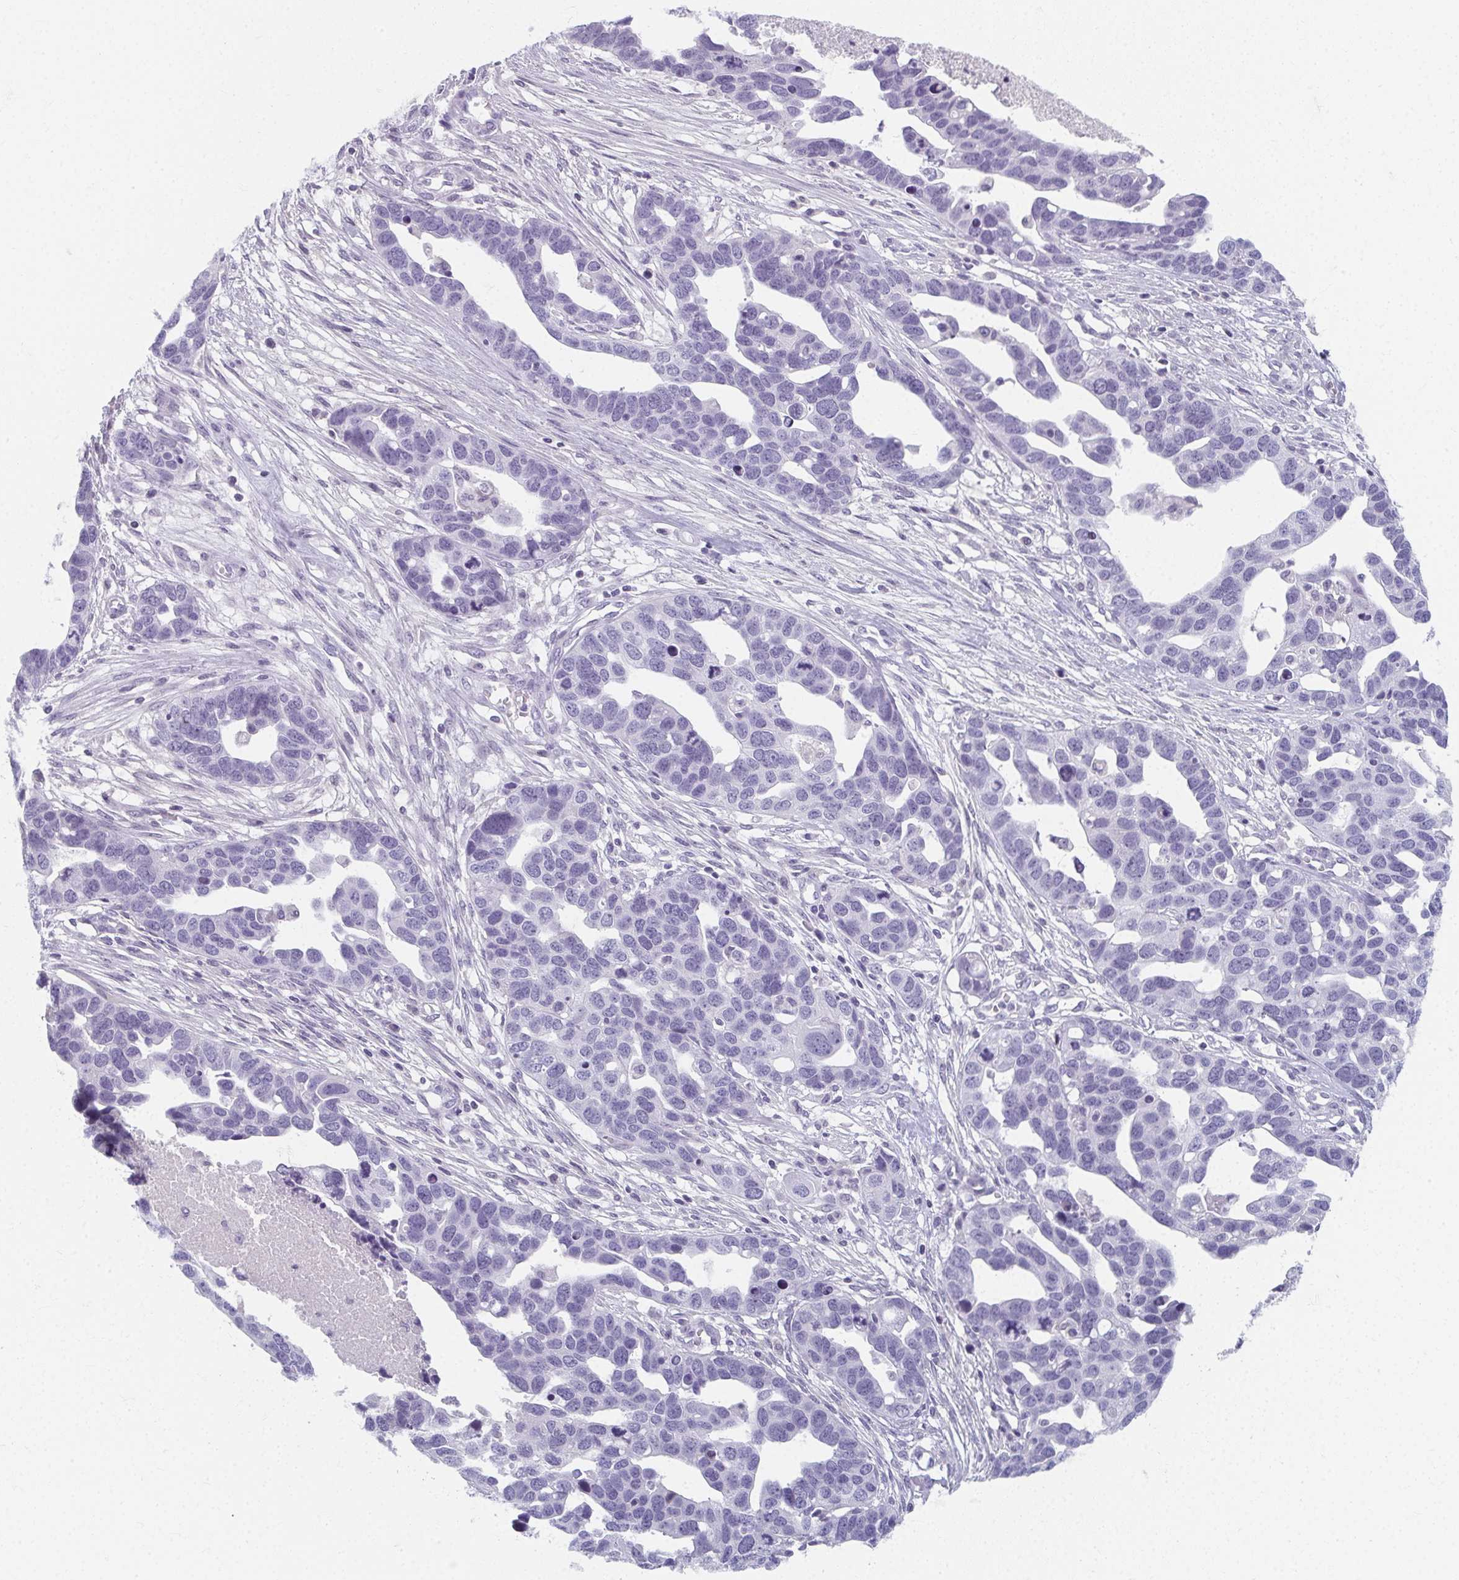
{"staining": {"intensity": "negative", "quantity": "none", "location": "none"}, "tissue": "ovarian cancer", "cell_type": "Tumor cells", "image_type": "cancer", "snomed": [{"axis": "morphology", "description": "Cystadenocarcinoma, serous, NOS"}, {"axis": "topography", "description": "Ovary"}], "caption": "Tumor cells are negative for brown protein staining in ovarian cancer (serous cystadenocarcinoma).", "gene": "CAMKV", "patient": {"sex": "female", "age": 54}}